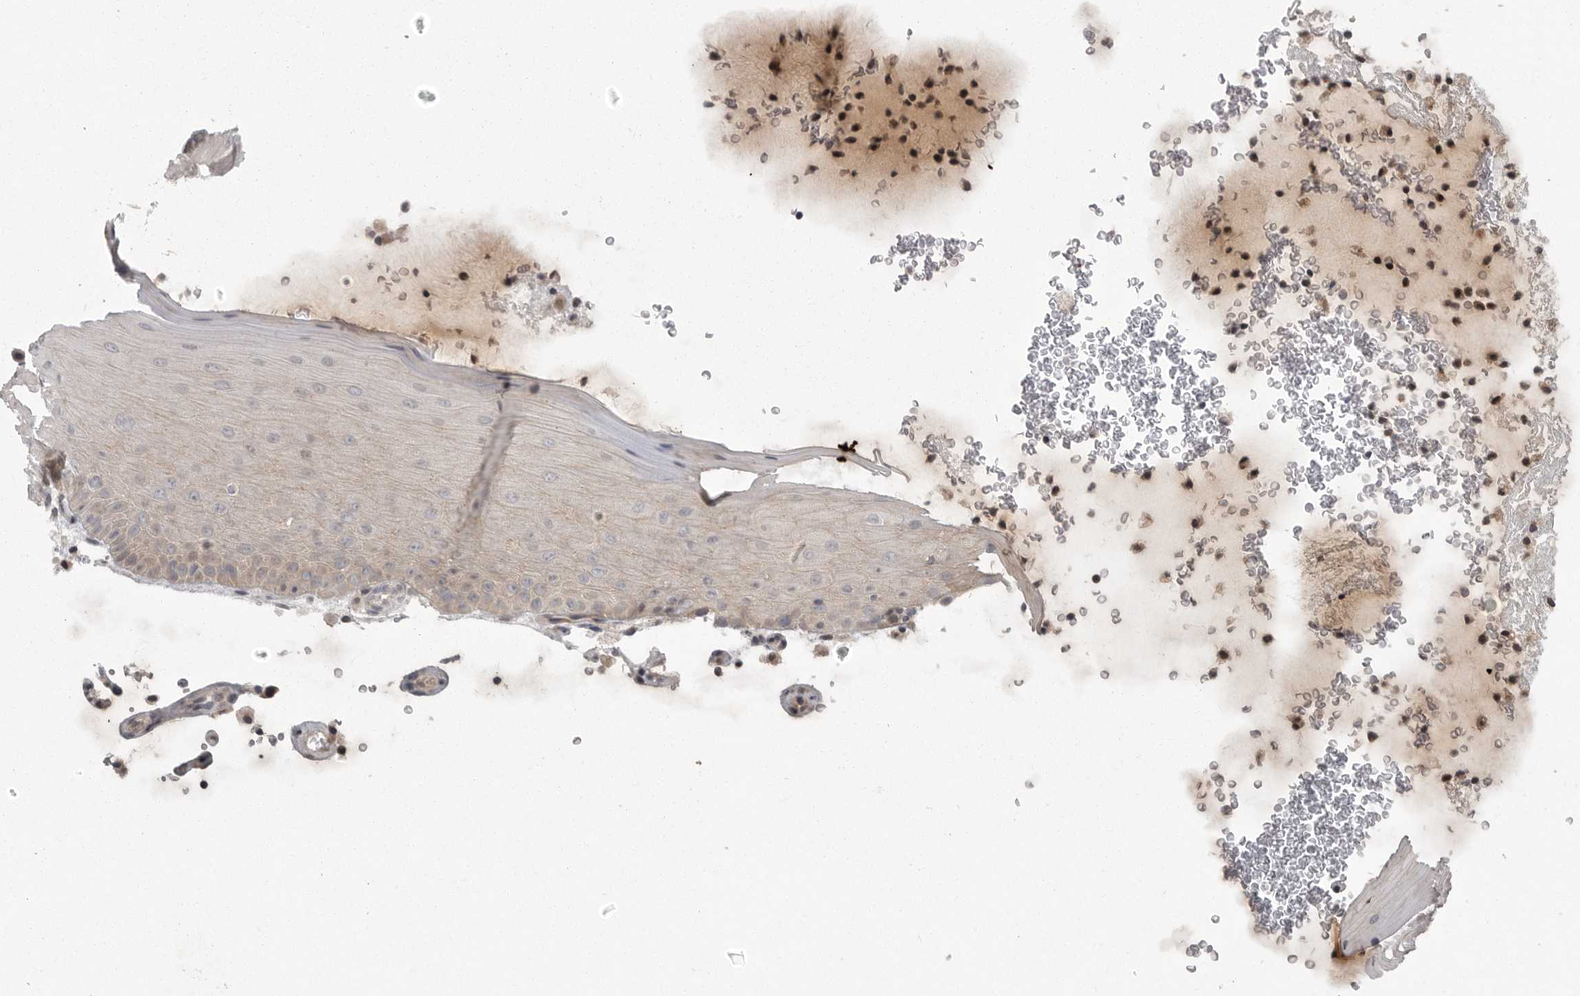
{"staining": {"intensity": "weak", "quantity": "25%-75%", "location": "cytoplasmic/membranous"}, "tissue": "oral mucosa", "cell_type": "Squamous epithelial cells", "image_type": "normal", "snomed": [{"axis": "morphology", "description": "Normal tissue, NOS"}, {"axis": "topography", "description": "Oral tissue"}], "caption": "Brown immunohistochemical staining in benign oral mucosa reveals weak cytoplasmic/membranous expression in approximately 25%-75% of squamous epithelial cells. (DAB (3,3'-diaminobenzidine) = brown stain, brightfield microscopy at high magnification).", "gene": "PPP1R9A", "patient": {"sex": "male", "age": 13}}